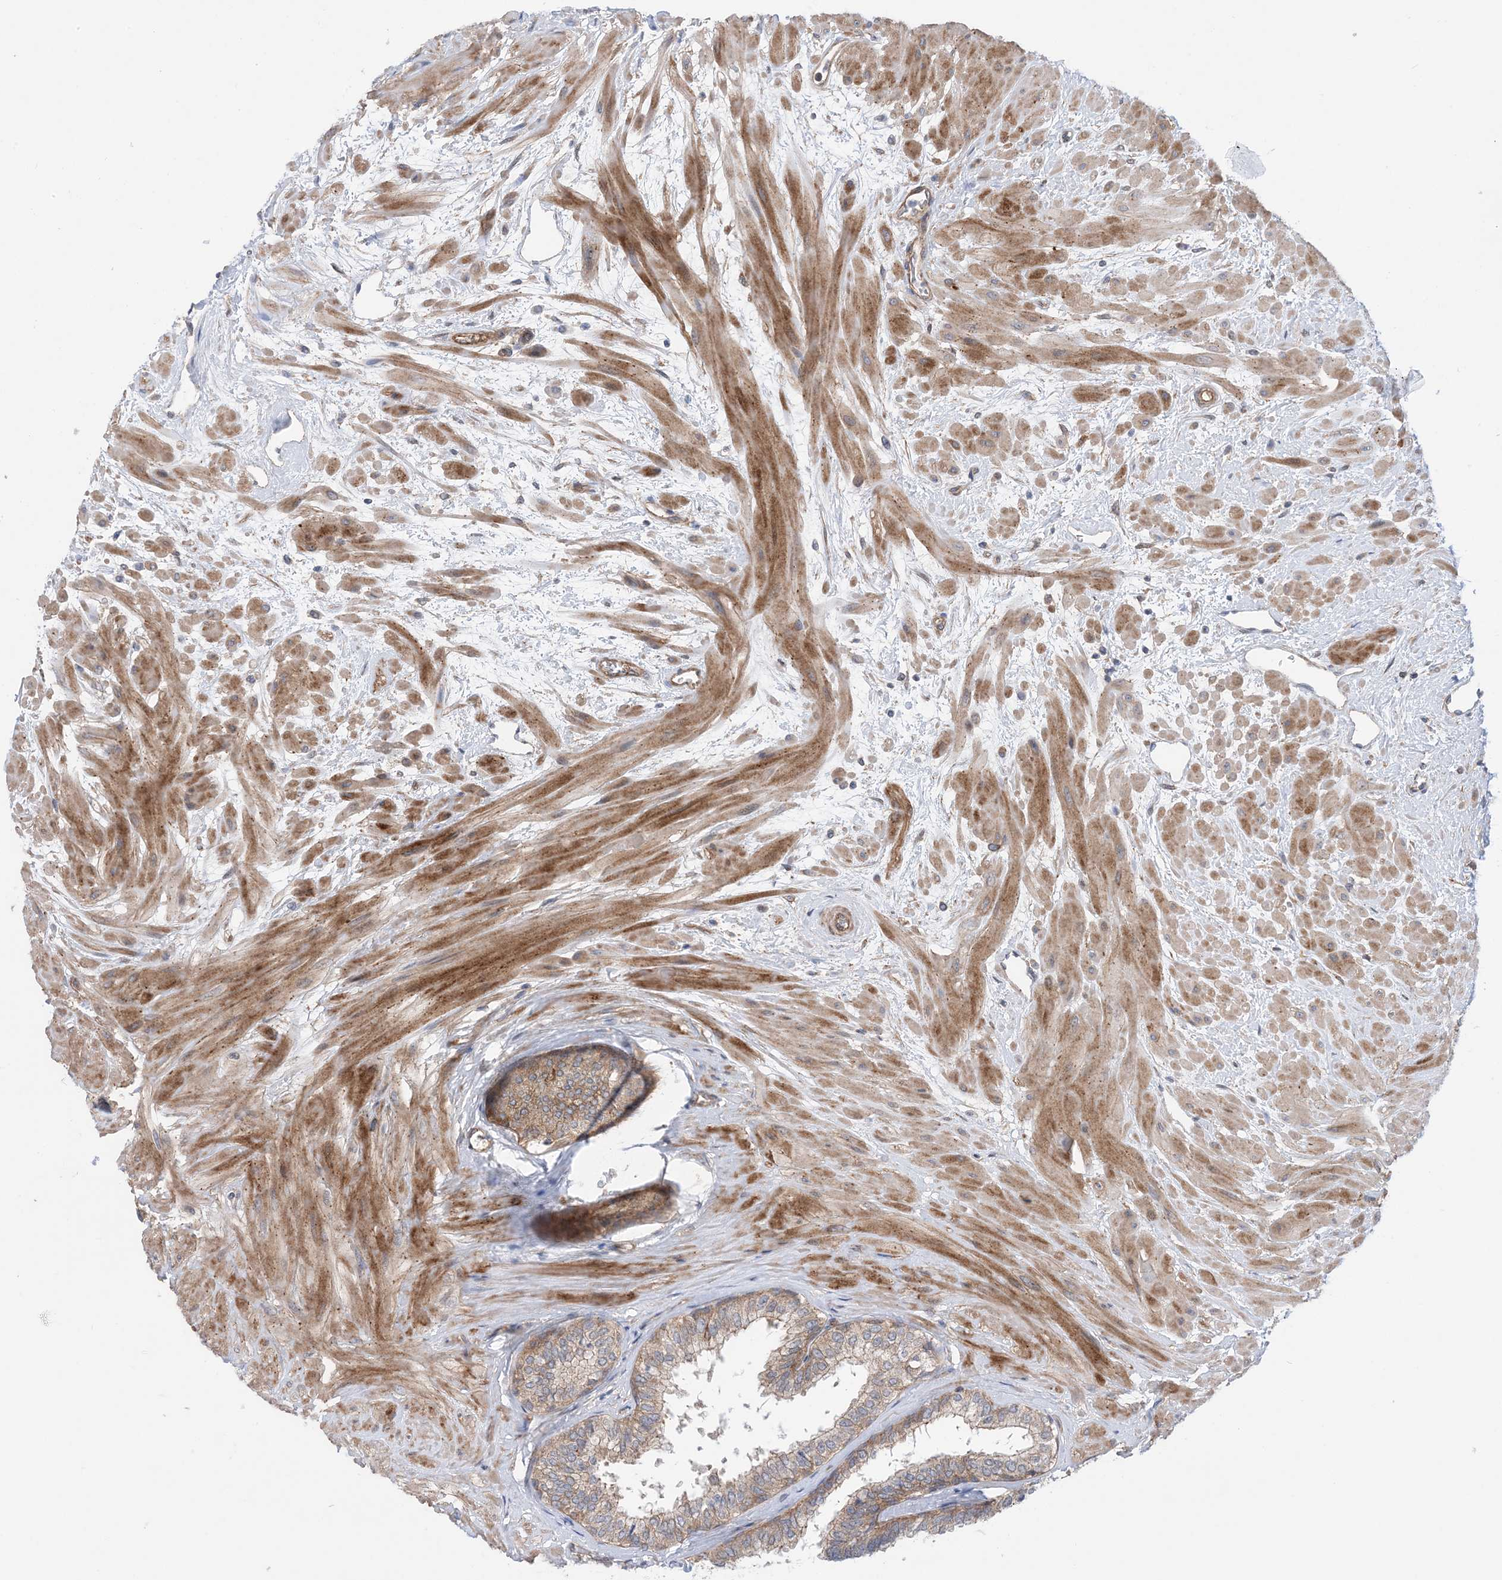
{"staining": {"intensity": "moderate", "quantity": "<25%", "location": "cytoplasmic/membranous"}, "tissue": "prostate", "cell_type": "Glandular cells", "image_type": "normal", "snomed": [{"axis": "morphology", "description": "Normal tissue, NOS"}, {"axis": "topography", "description": "Prostate"}], "caption": "The photomicrograph shows staining of normal prostate, revealing moderate cytoplasmic/membranous protein expression (brown color) within glandular cells. (DAB (3,3'-diaminobenzidine) IHC with brightfield microscopy, high magnification).", "gene": "EHBP1", "patient": {"sex": "male", "age": 48}}